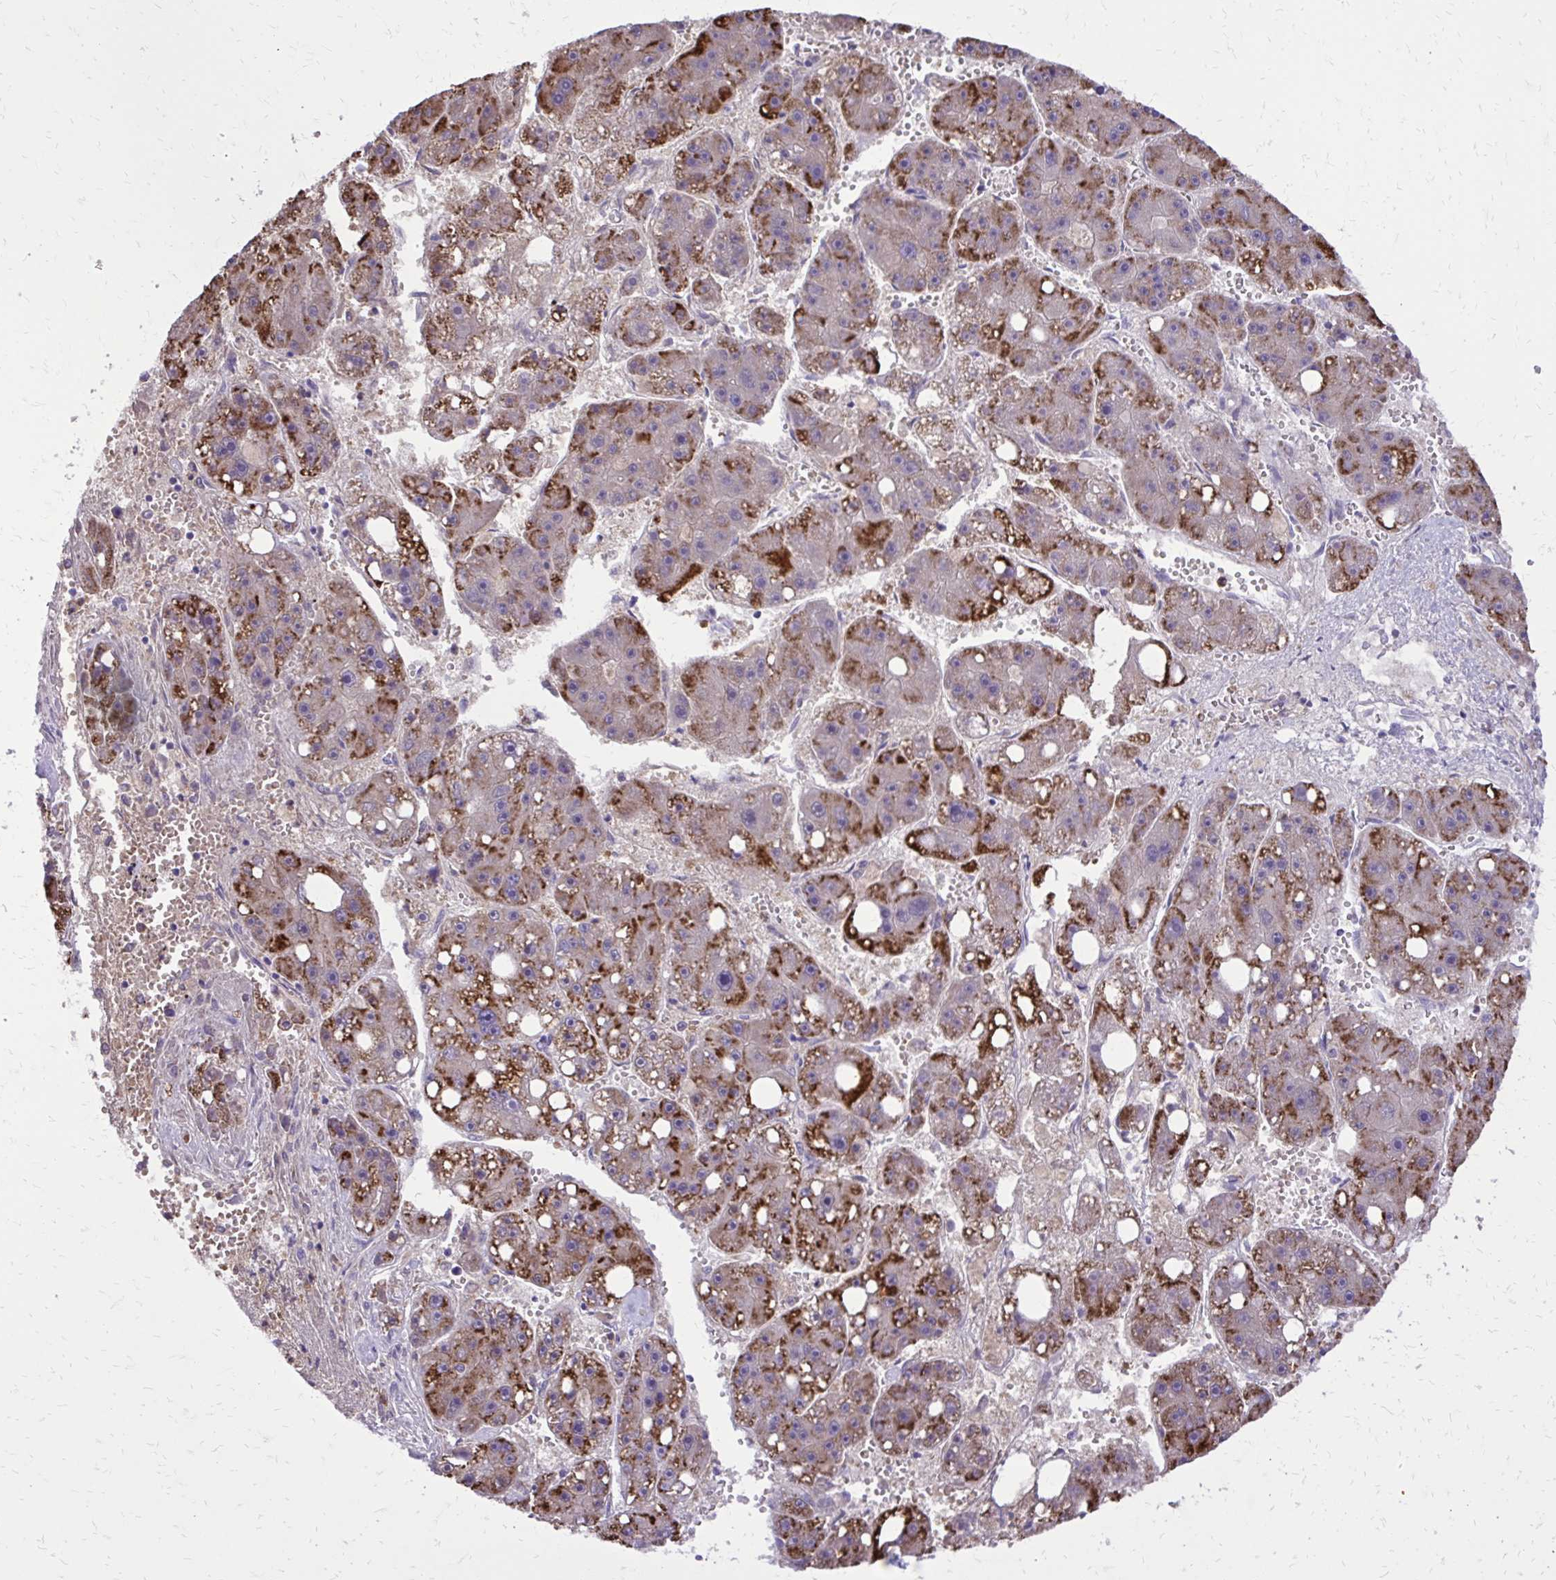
{"staining": {"intensity": "strong", "quantity": "25%-75%", "location": "cytoplasmic/membranous"}, "tissue": "liver cancer", "cell_type": "Tumor cells", "image_type": "cancer", "snomed": [{"axis": "morphology", "description": "Carcinoma, Hepatocellular, NOS"}, {"axis": "topography", "description": "Liver"}], "caption": "The photomicrograph shows immunohistochemical staining of liver cancer. There is strong cytoplasmic/membranous positivity is seen in about 25%-75% of tumor cells.", "gene": "CAT", "patient": {"sex": "female", "age": 61}}